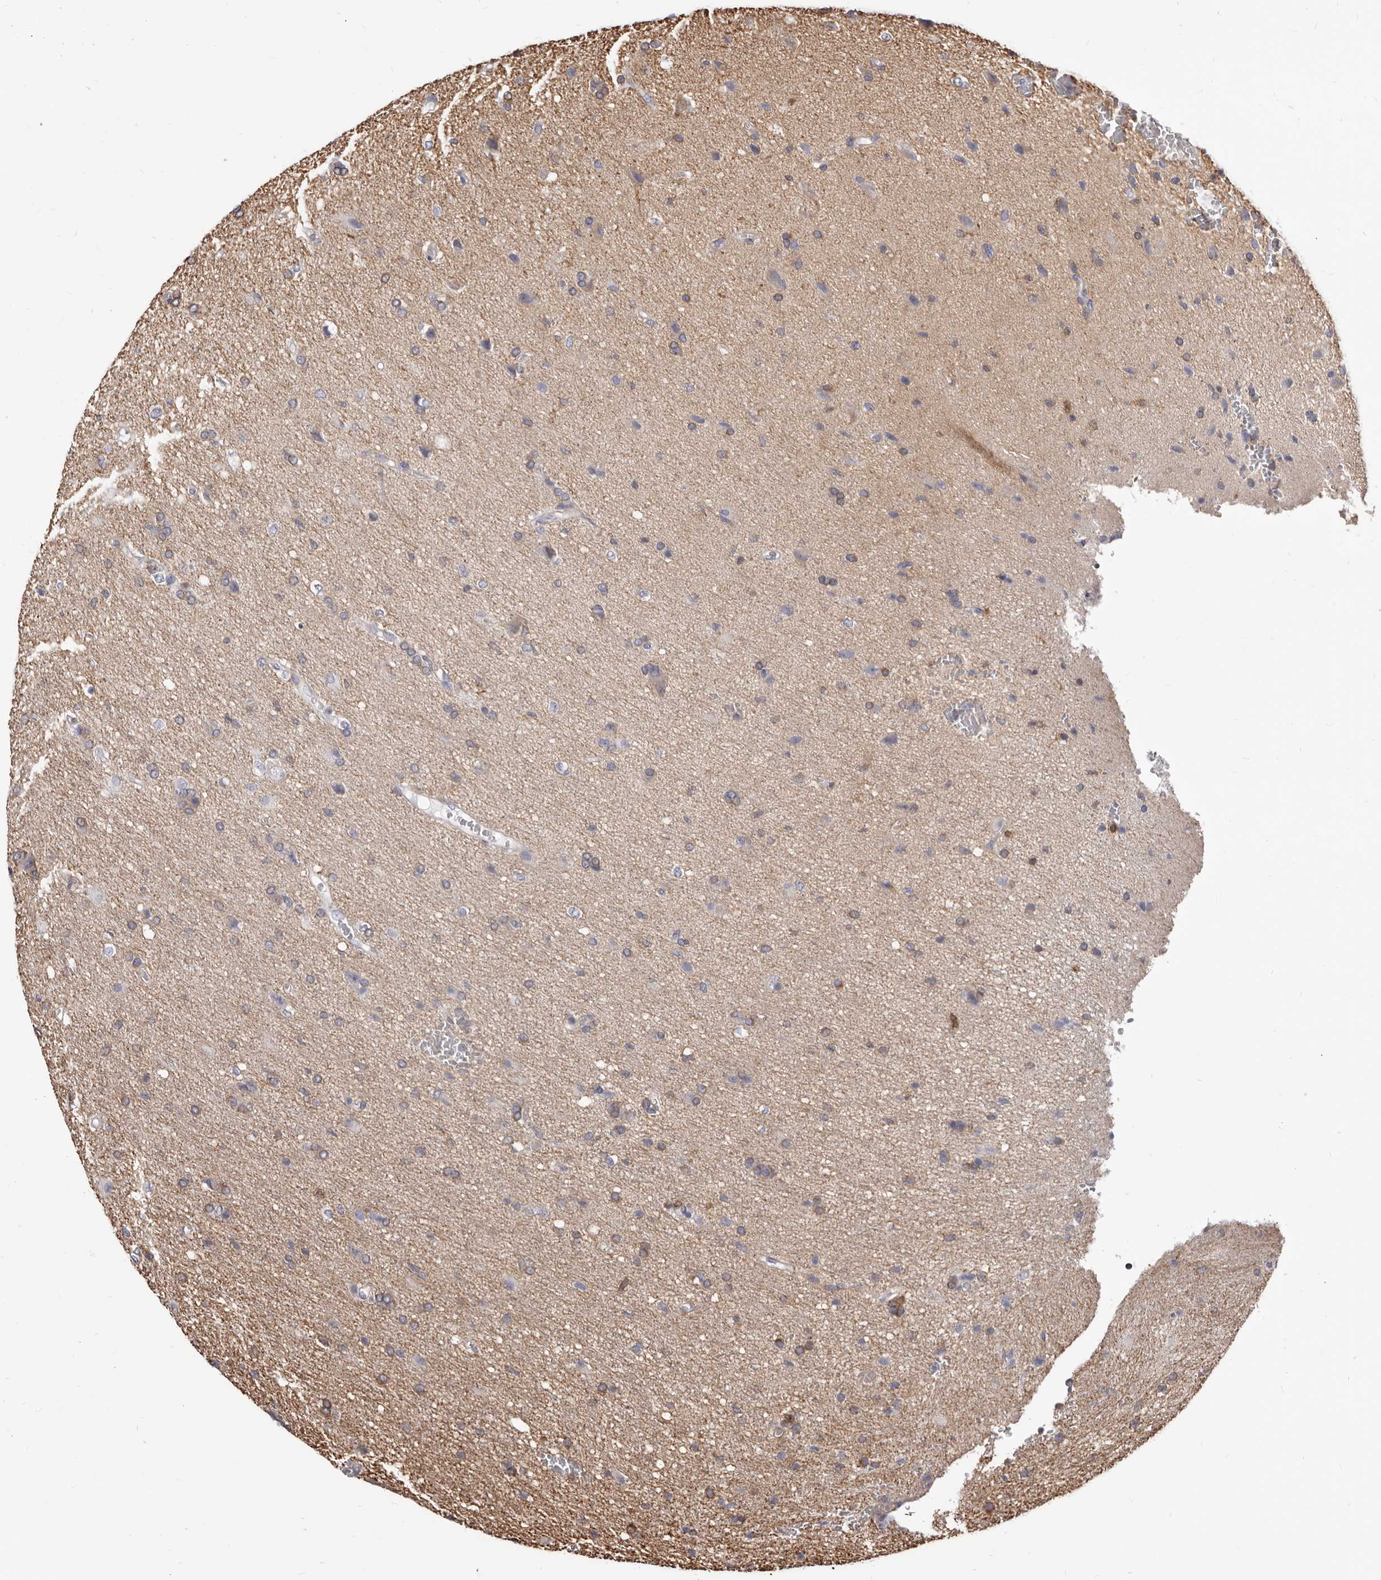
{"staining": {"intensity": "negative", "quantity": "none", "location": "none"}, "tissue": "glioma", "cell_type": "Tumor cells", "image_type": "cancer", "snomed": [{"axis": "morphology", "description": "Glioma, malignant, High grade"}, {"axis": "topography", "description": "Brain"}], "caption": "Glioma was stained to show a protein in brown. There is no significant positivity in tumor cells.", "gene": "NIBAN1", "patient": {"sex": "female", "age": 57}}